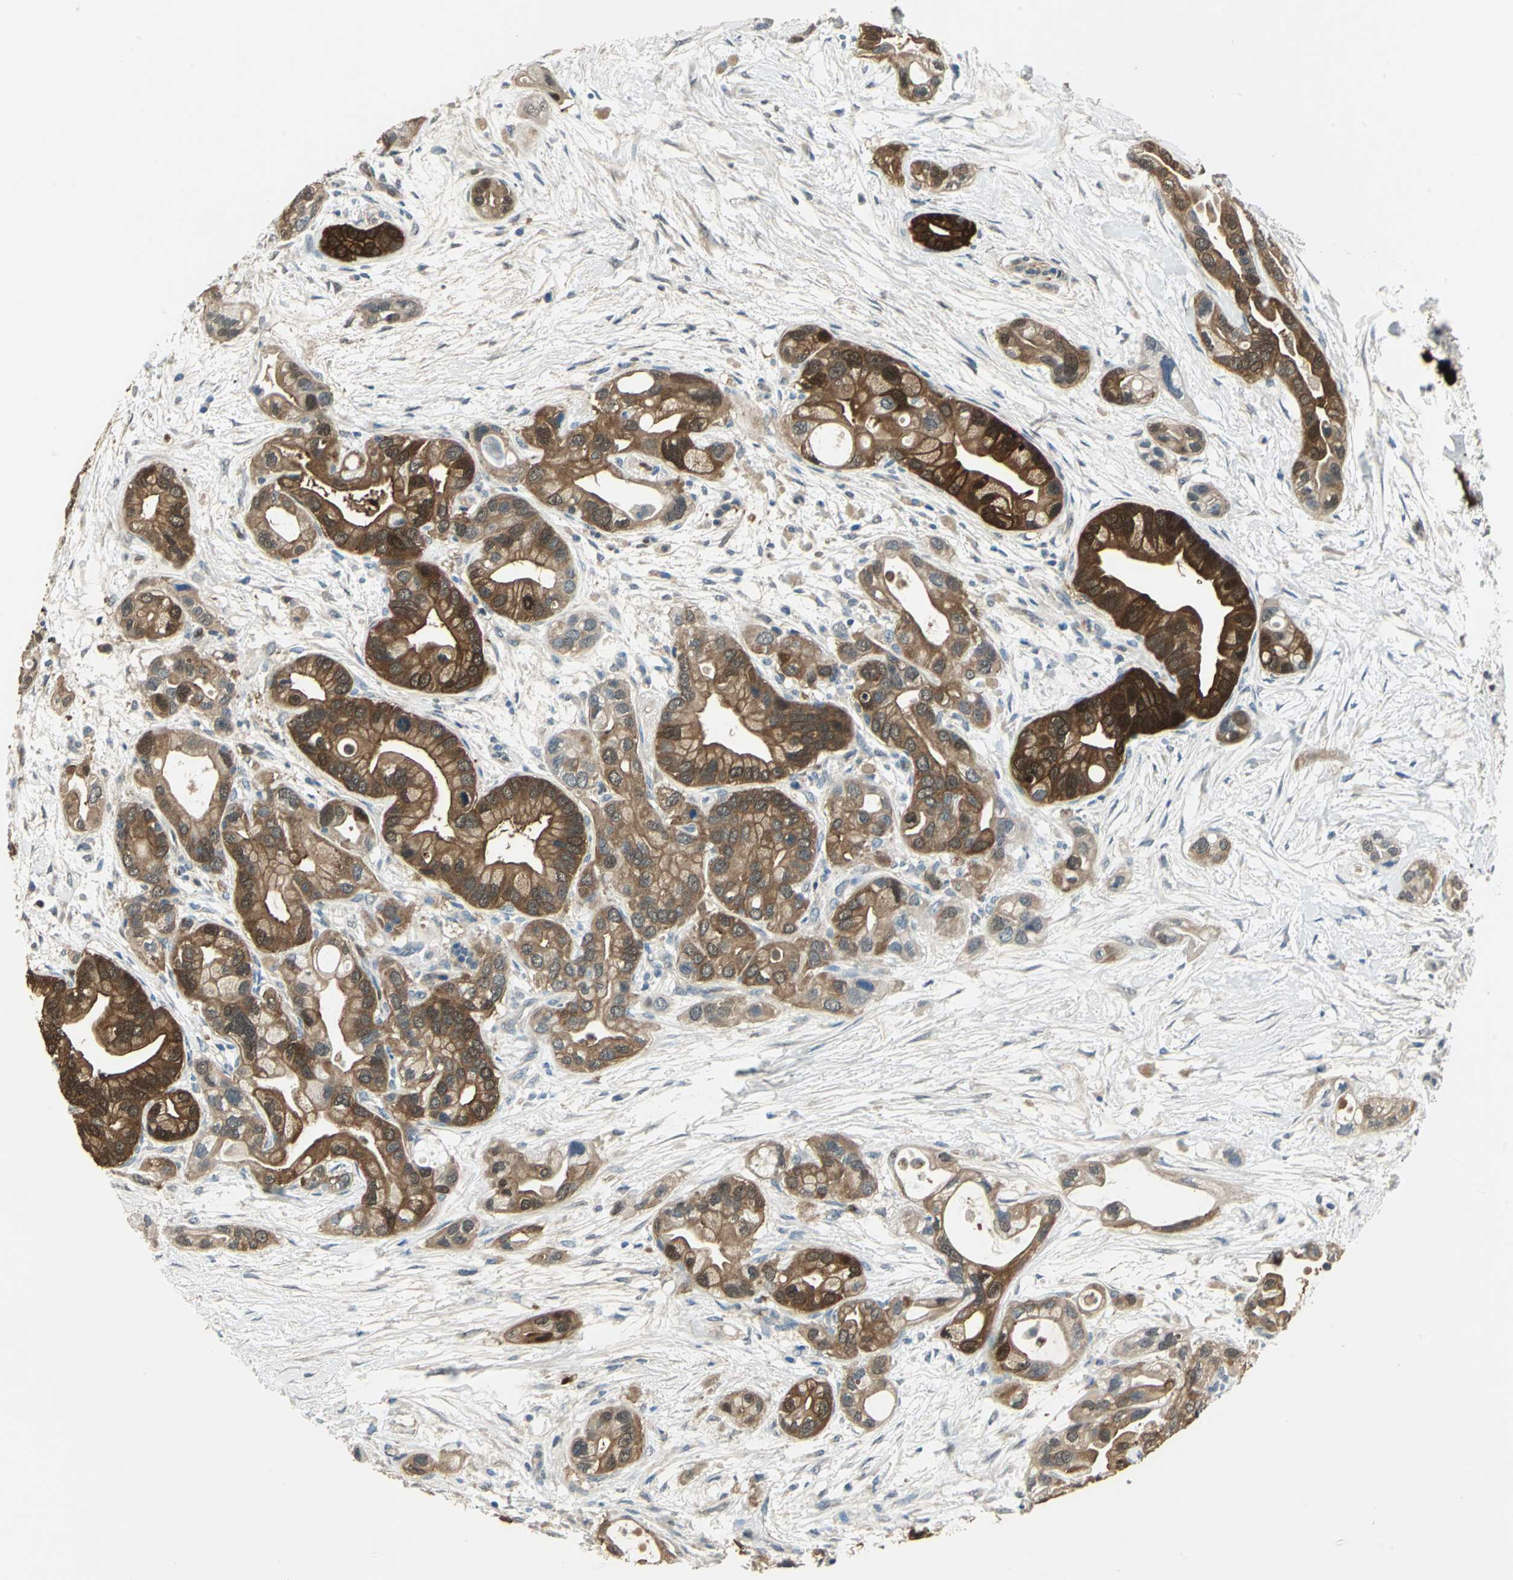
{"staining": {"intensity": "strong", "quantity": ">75%", "location": "cytoplasmic/membranous,nuclear"}, "tissue": "pancreatic cancer", "cell_type": "Tumor cells", "image_type": "cancer", "snomed": [{"axis": "morphology", "description": "Adenocarcinoma, NOS"}, {"axis": "topography", "description": "Pancreas"}], "caption": "Adenocarcinoma (pancreatic) was stained to show a protein in brown. There is high levels of strong cytoplasmic/membranous and nuclear staining in approximately >75% of tumor cells.", "gene": "DDAH1", "patient": {"sex": "female", "age": 77}}